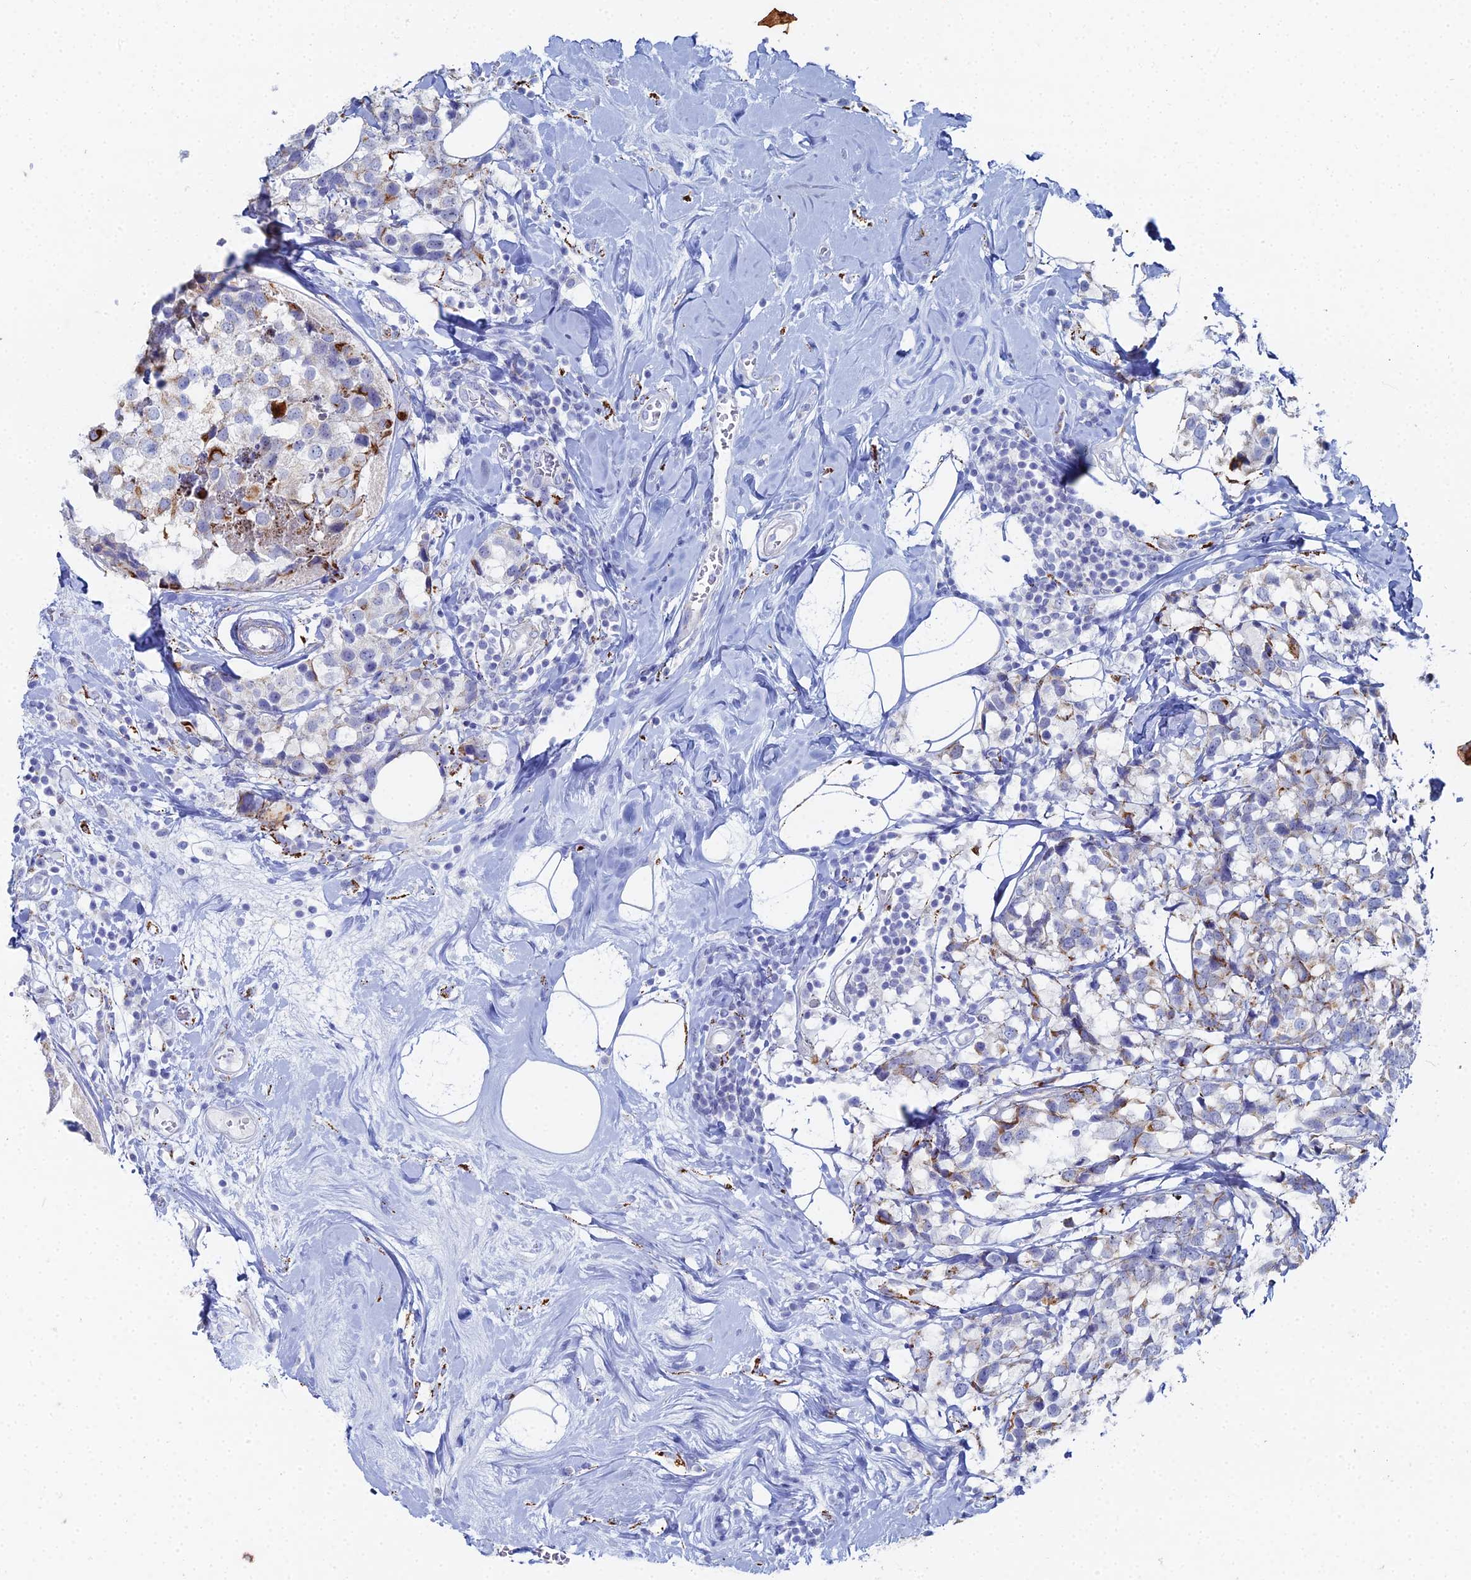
{"staining": {"intensity": "moderate", "quantity": "<25%", "location": "cytoplasmic/membranous"}, "tissue": "breast cancer", "cell_type": "Tumor cells", "image_type": "cancer", "snomed": [{"axis": "morphology", "description": "Lobular carcinoma"}, {"axis": "topography", "description": "Breast"}], "caption": "Moderate cytoplasmic/membranous staining for a protein is appreciated in about <25% of tumor cells of breast cancer using immunohistochemistry.", "gene": "DHX34", "patient": {"sex": "female", "age": 59}}